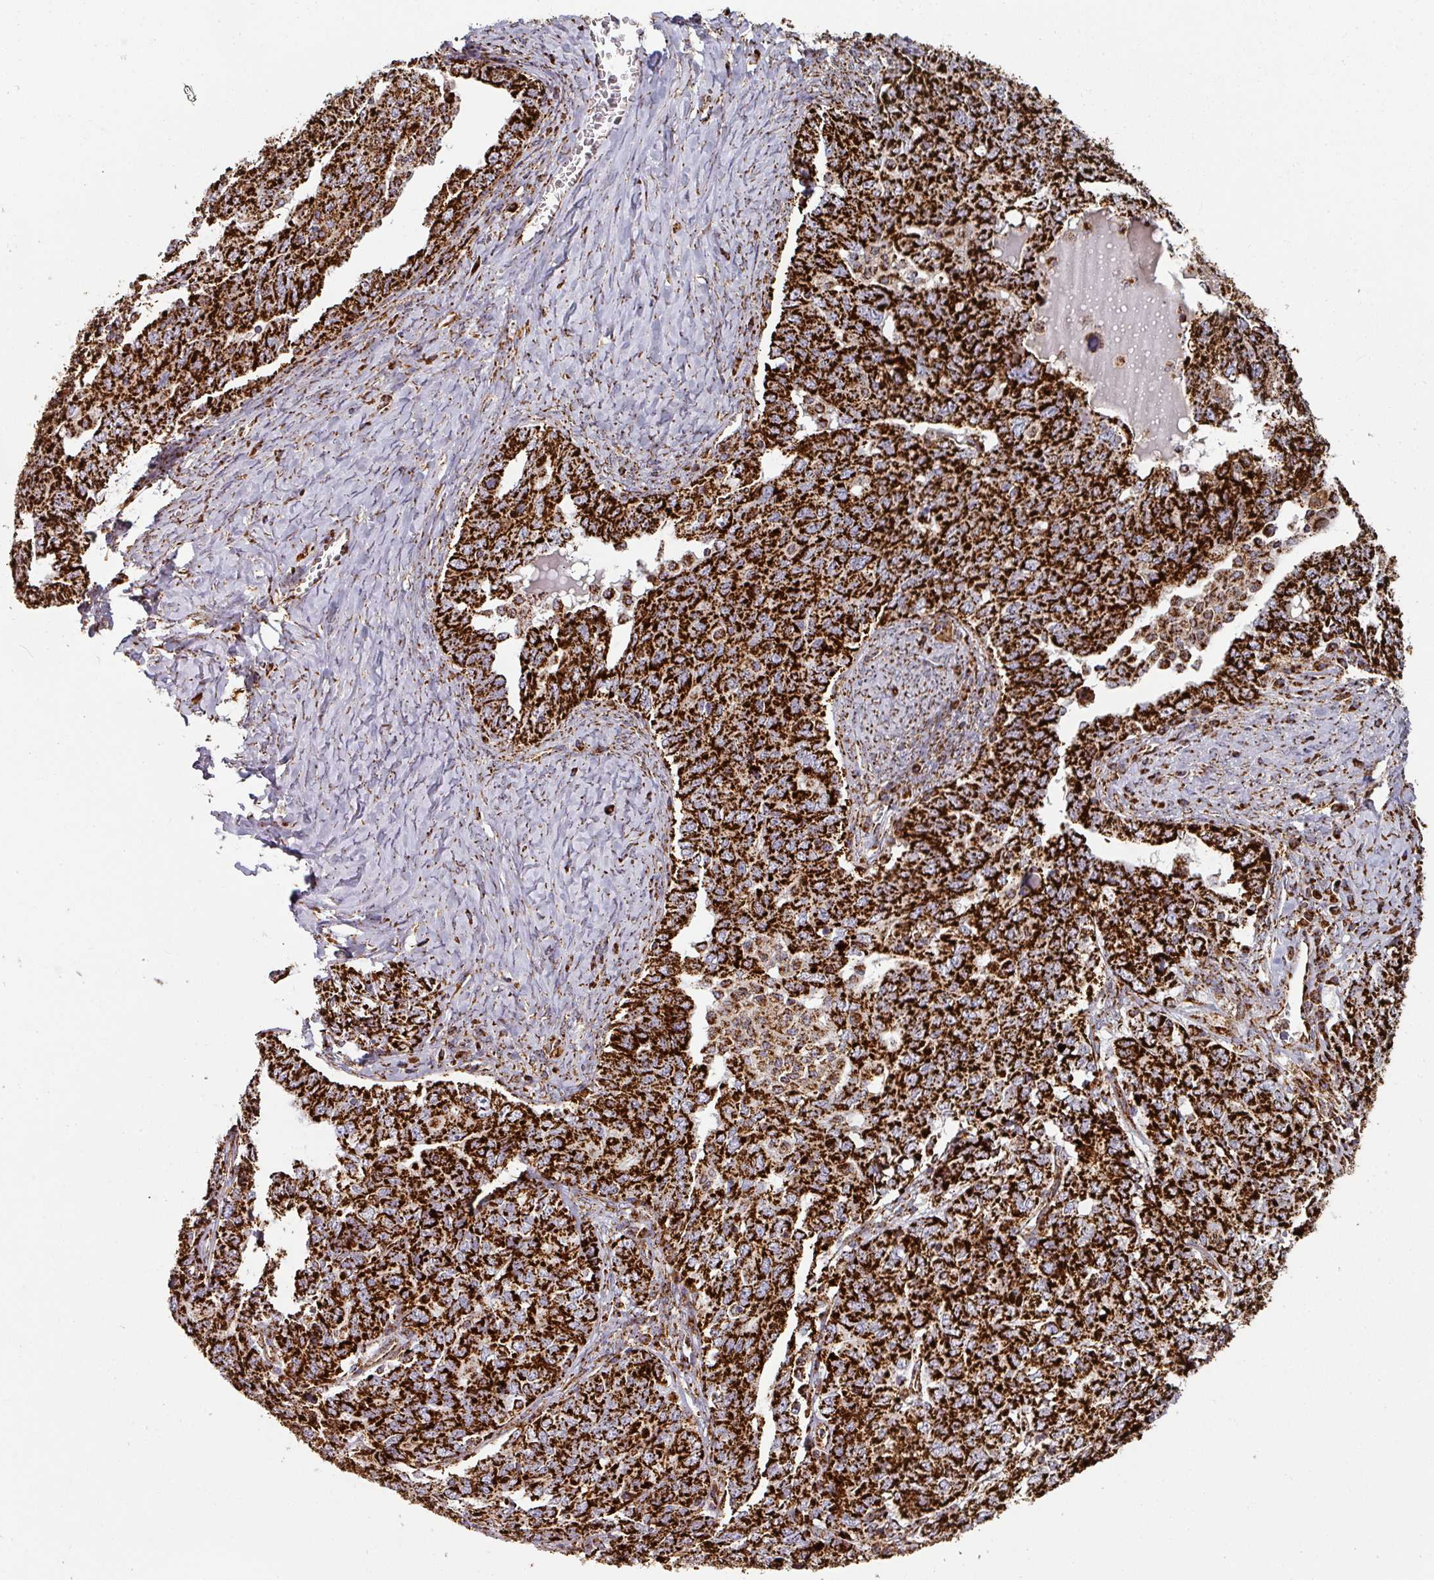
{"staining": {"intensity": "strong", "quantity": ">75%", "location": "cytoplasmic/membranous"}, "tissue": "ovarian cancer", "cell_type": "Tumor cells", "image_type": "cancer", "snomed": [{"axis": "morphology", "description": "Carcinoma, endometroid"}, {"axis": "topography", "description": "Ovary"}], "caption": "Human ovarian endometroid carcinoma stained for a protein (brown) exhibits strong cytoplasmic/membranous positive staining in approximately >75% of tumor cells.", "gene": "TRAP1", "patient": {"sex": "female", "age": 62}}